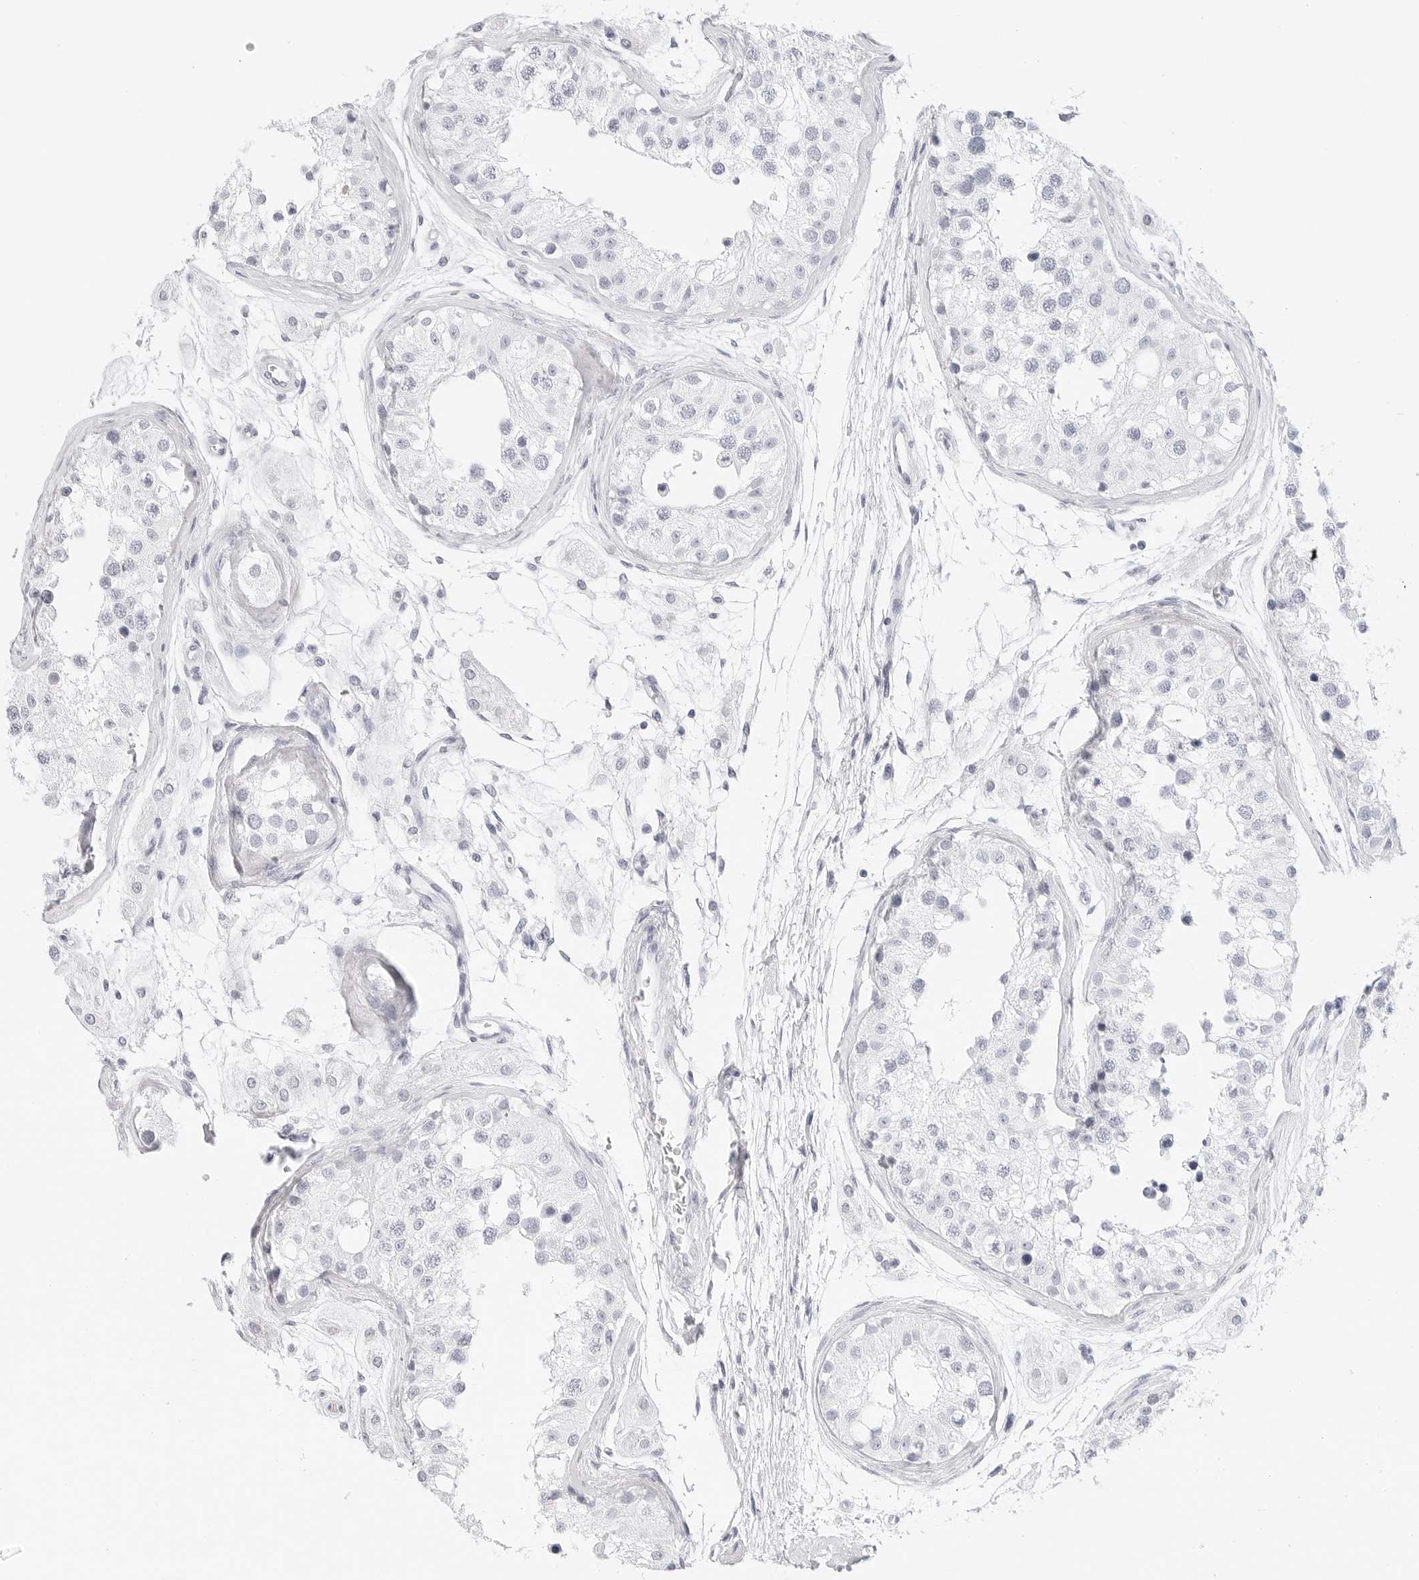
{"staining": {"intensity": "negative", "quantity": "none", "location": "none"}, "tissue": "testis", "cell_type": "Cells in seminiferous ducts", "image_type": "normal", "snomed": [{"axis": "morphology", "description": "Normal tissue, NOS"}, {"axis": "morphology", "description": "Adenocarcinoma, metastatic, NOS"}, {"axis": "topography", "description": "Testis"}], "caption": "Immunohistochemistry image of benign testis stained for a protein (brown), which displays no staining in cells in seminiferous ducts.", "gene": "TFF2", "patient": {"sex": "male", "age": 26}}